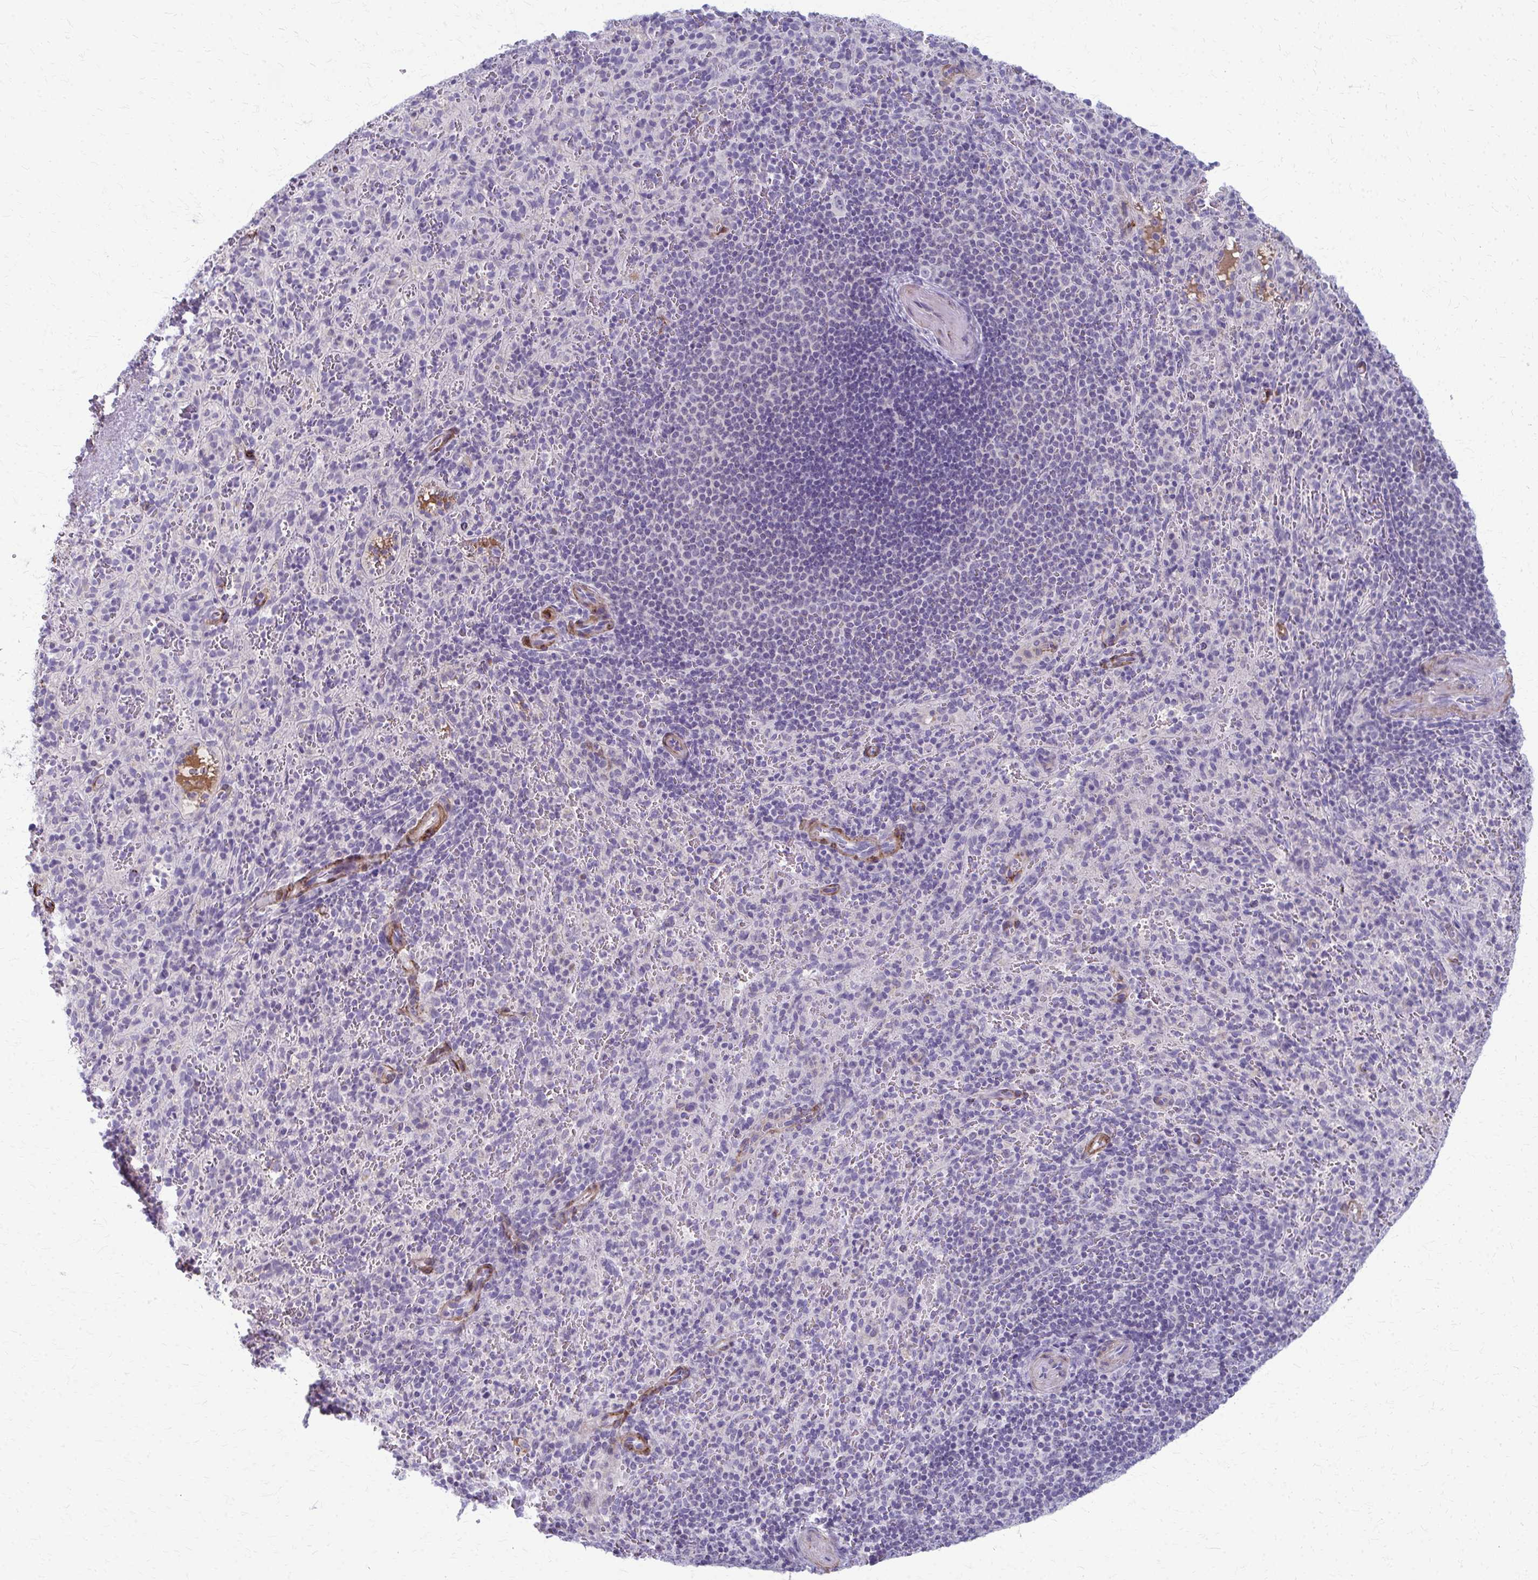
{"staining": {"intensity": "negative", "quantity": "none", "location": "none"}, "tissue": "spleen", "cell_type": "Cells in red pulp", "image_type": "normal", "snomed": [{"axis": "morphology", "description": "Normal tissue, NOS"}, {"axis": "topography", "description": "Spleen"}], "caption": "The histopathology image demonstrates no staining of cells in red pulp in normal spleen.", "gene": "ADIPOQ", "patient": {"sex": "male", "age": 57}}